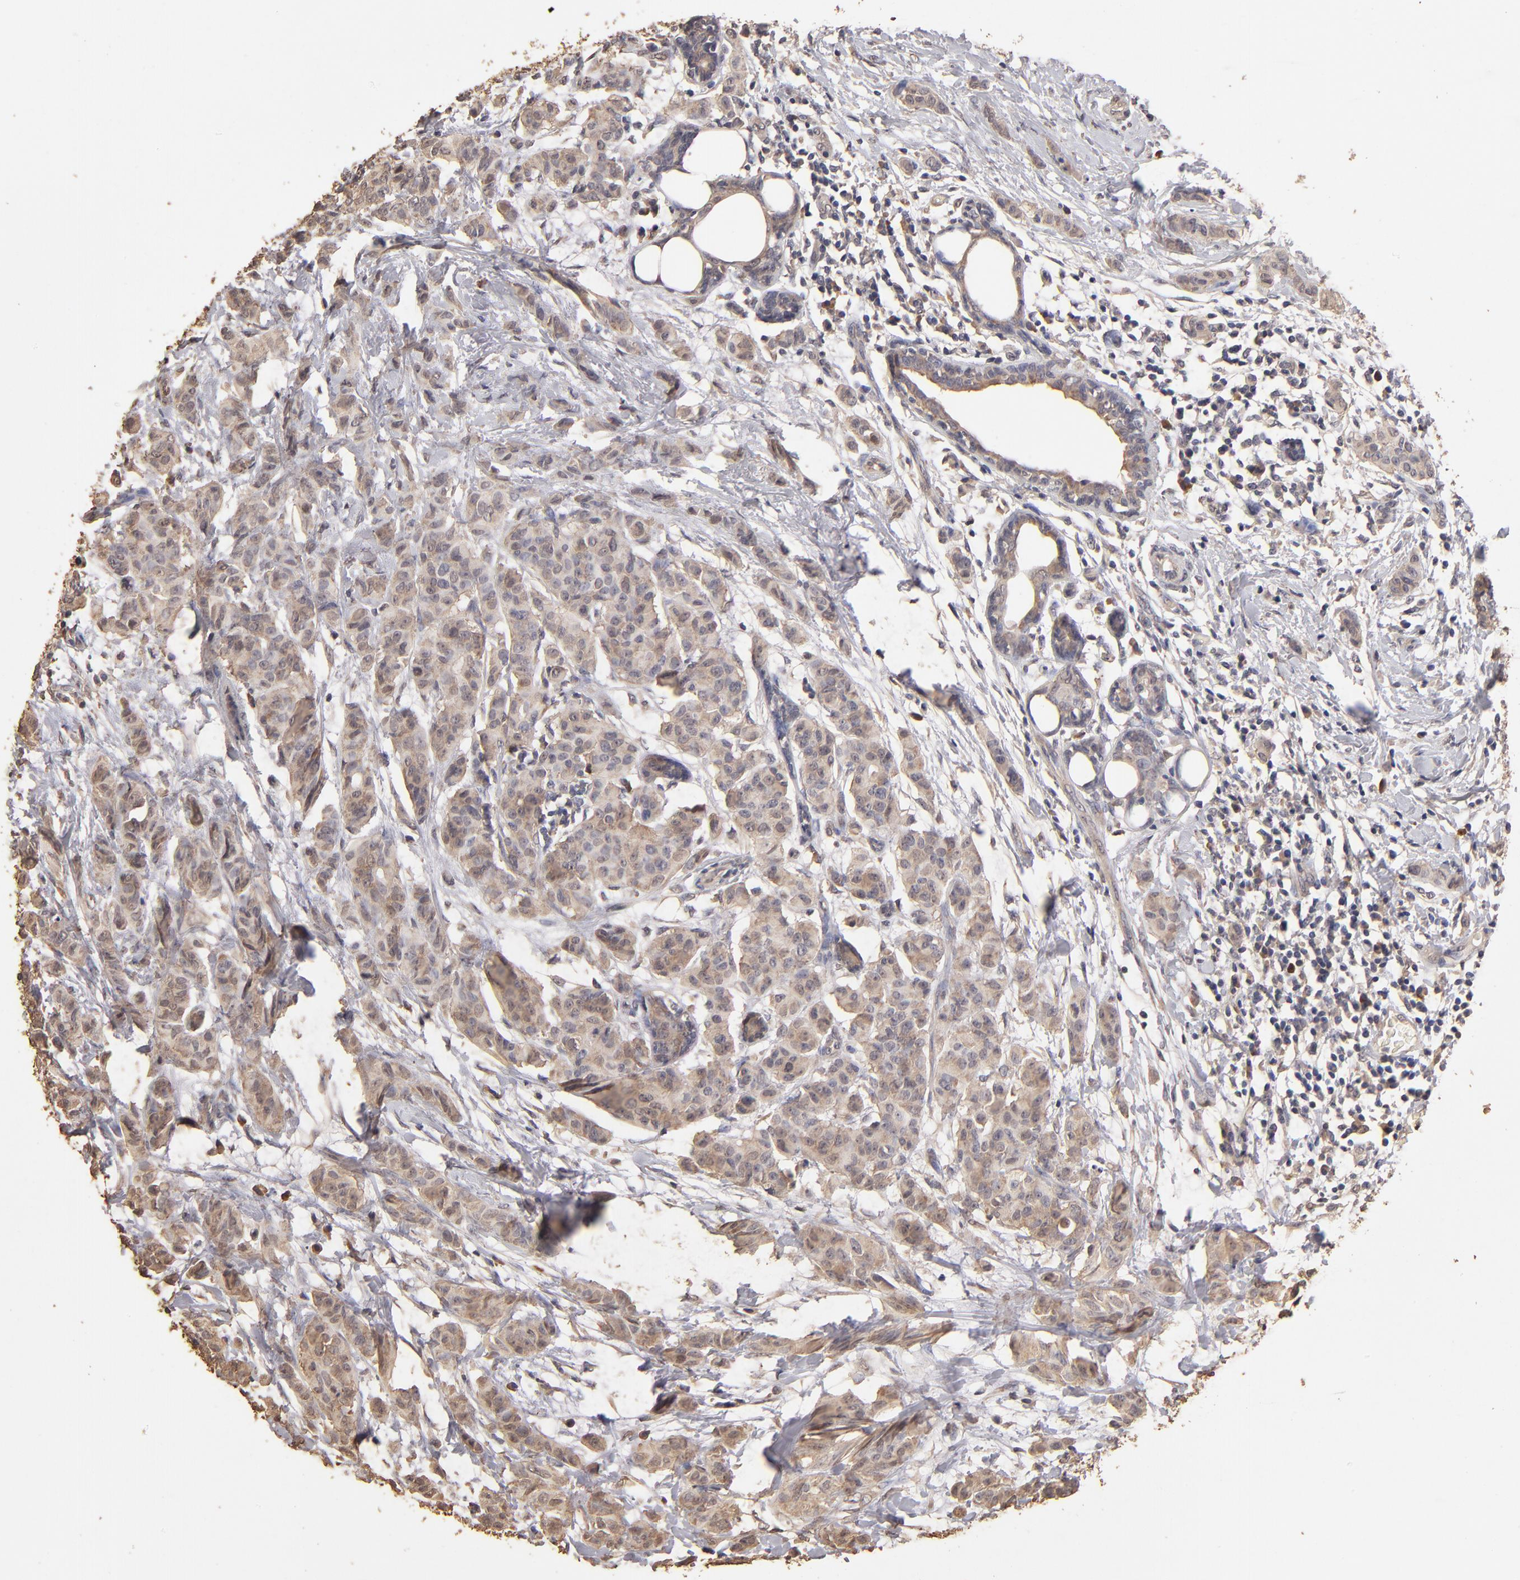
{"staining": {"intensity": "moderate", "quantity": ">75%", "location": "cytoplasmic/membranous"}, "tissue": "breast cancer", "cell_type": "Tumor cells", "image_type": "cancer", "snomed": [{"axis": "morphology", "description": "Duct carcinoma"}, {"axis": "topography", "description": "Breast"}], "caption": "Breast cancer stained for a protein exhibits moderate cytoplasmic/membranous positivity in tumor cells.", "gene": "OPHN1", "patient": {"sex": "female", "age": 40}}